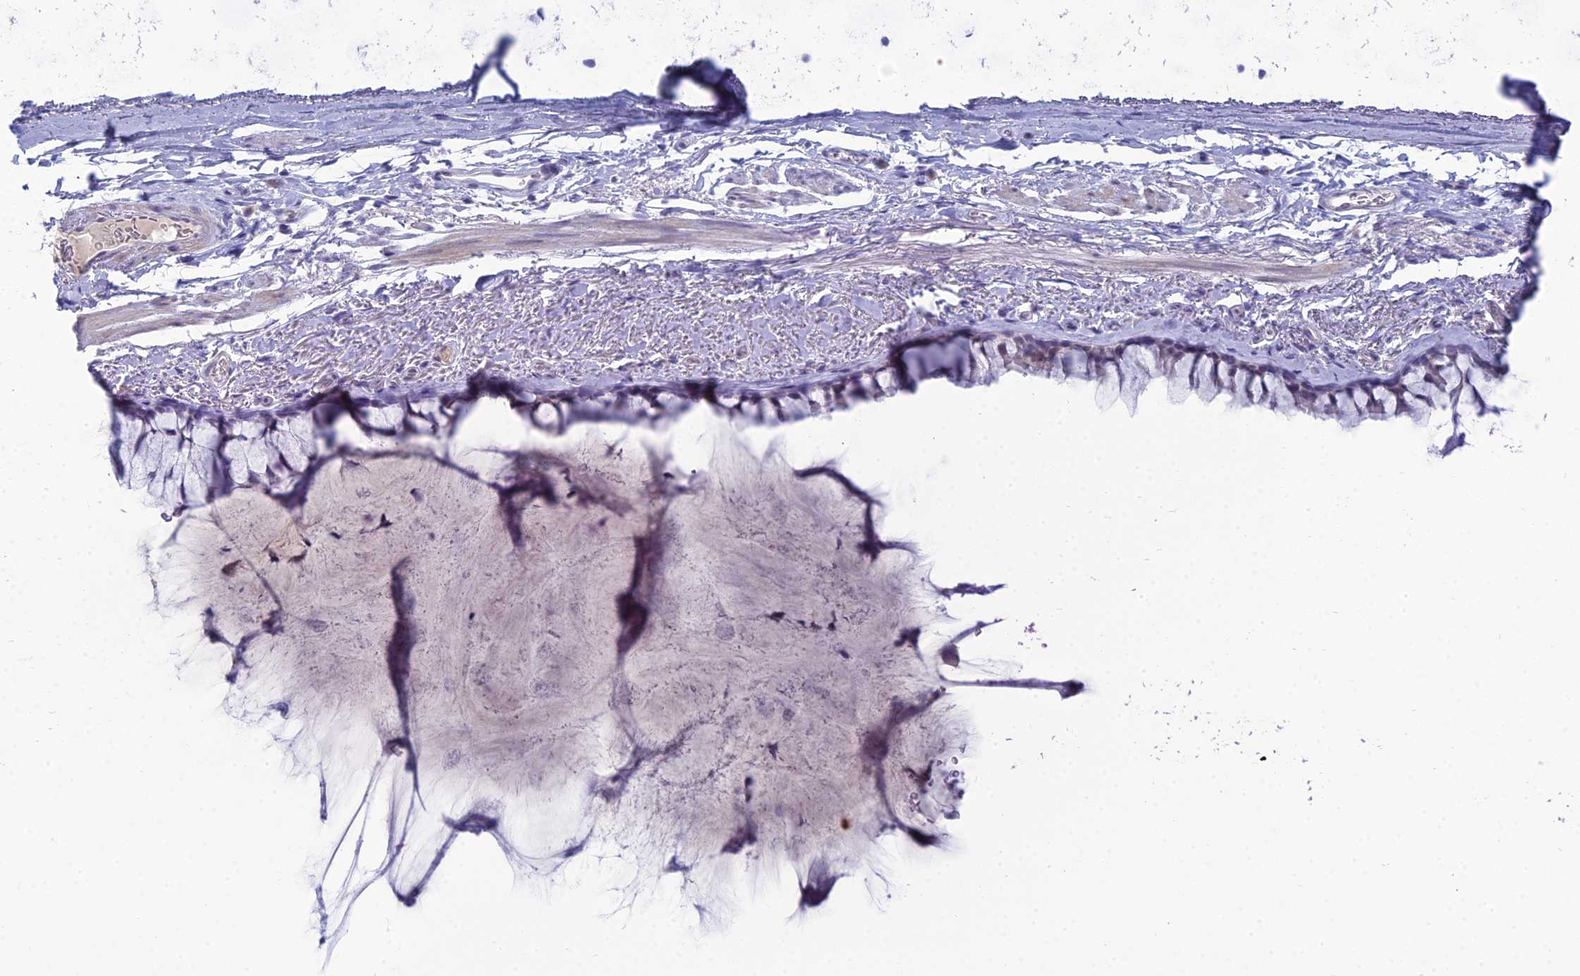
{"staining": {"intensity": "negative", "quantity": "none", "location": "none"}, "tissue": "bronchus", "cell_type": "Respiratory epithelial cells", "image_type": "normal", "snomed": [{"axis": "morphology", "description": "Normal tissue, NOS"}, {"axis": "topography", "description": "Bronchus"}], "caption": "DAB (3,3'-diaminobenzidine) immunohistochemical staining of normal human bronchus reveals no significant staining in respiratory epithelial cells.", "gene": "MUC13", "patient": {"sex": "male", "age": 65}}